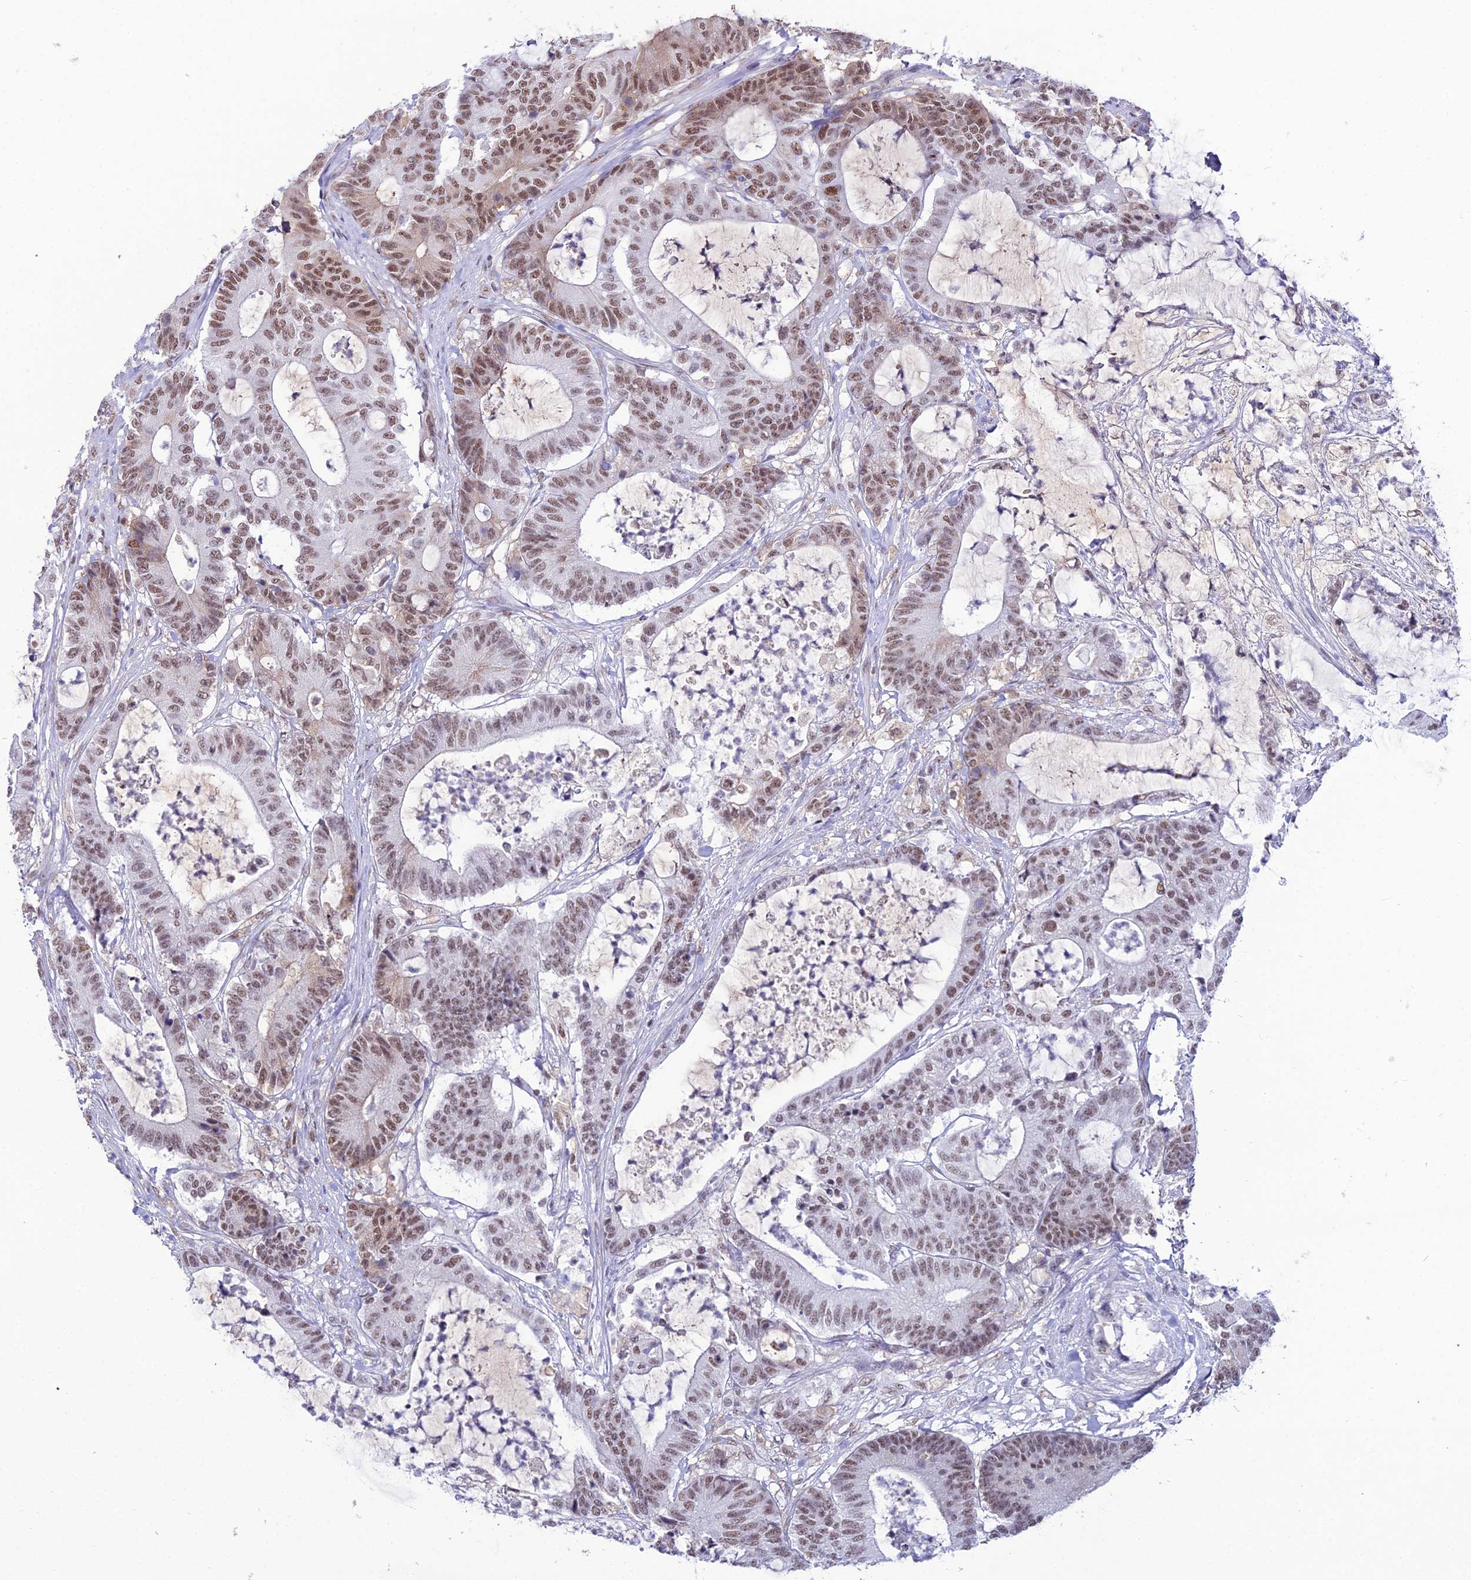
{"staining": {"intensity": "moderate", "quantity": ">75%", "location": "nuclear"}, "tissue": "colorectal cancer", "cell_type": "Tumor cells", "image_type": "cancer", "snomed": [{"axis": "morphology", "description": "Adenocarcinoma, NOS"}, {"axis": "topography", "description": "Colon"}], "caption": "Protein analysis of colorectal cancer (adenocarcinoma) tissue demonstrates moderate nuclear expression in about >75% of tumor cells. Immunohistochemistry (ihc) stains the protein of interest in brown and the nuclei are stained blue.", "gene": "RBM12", "patient": {"sex": "female", "age": 84}}